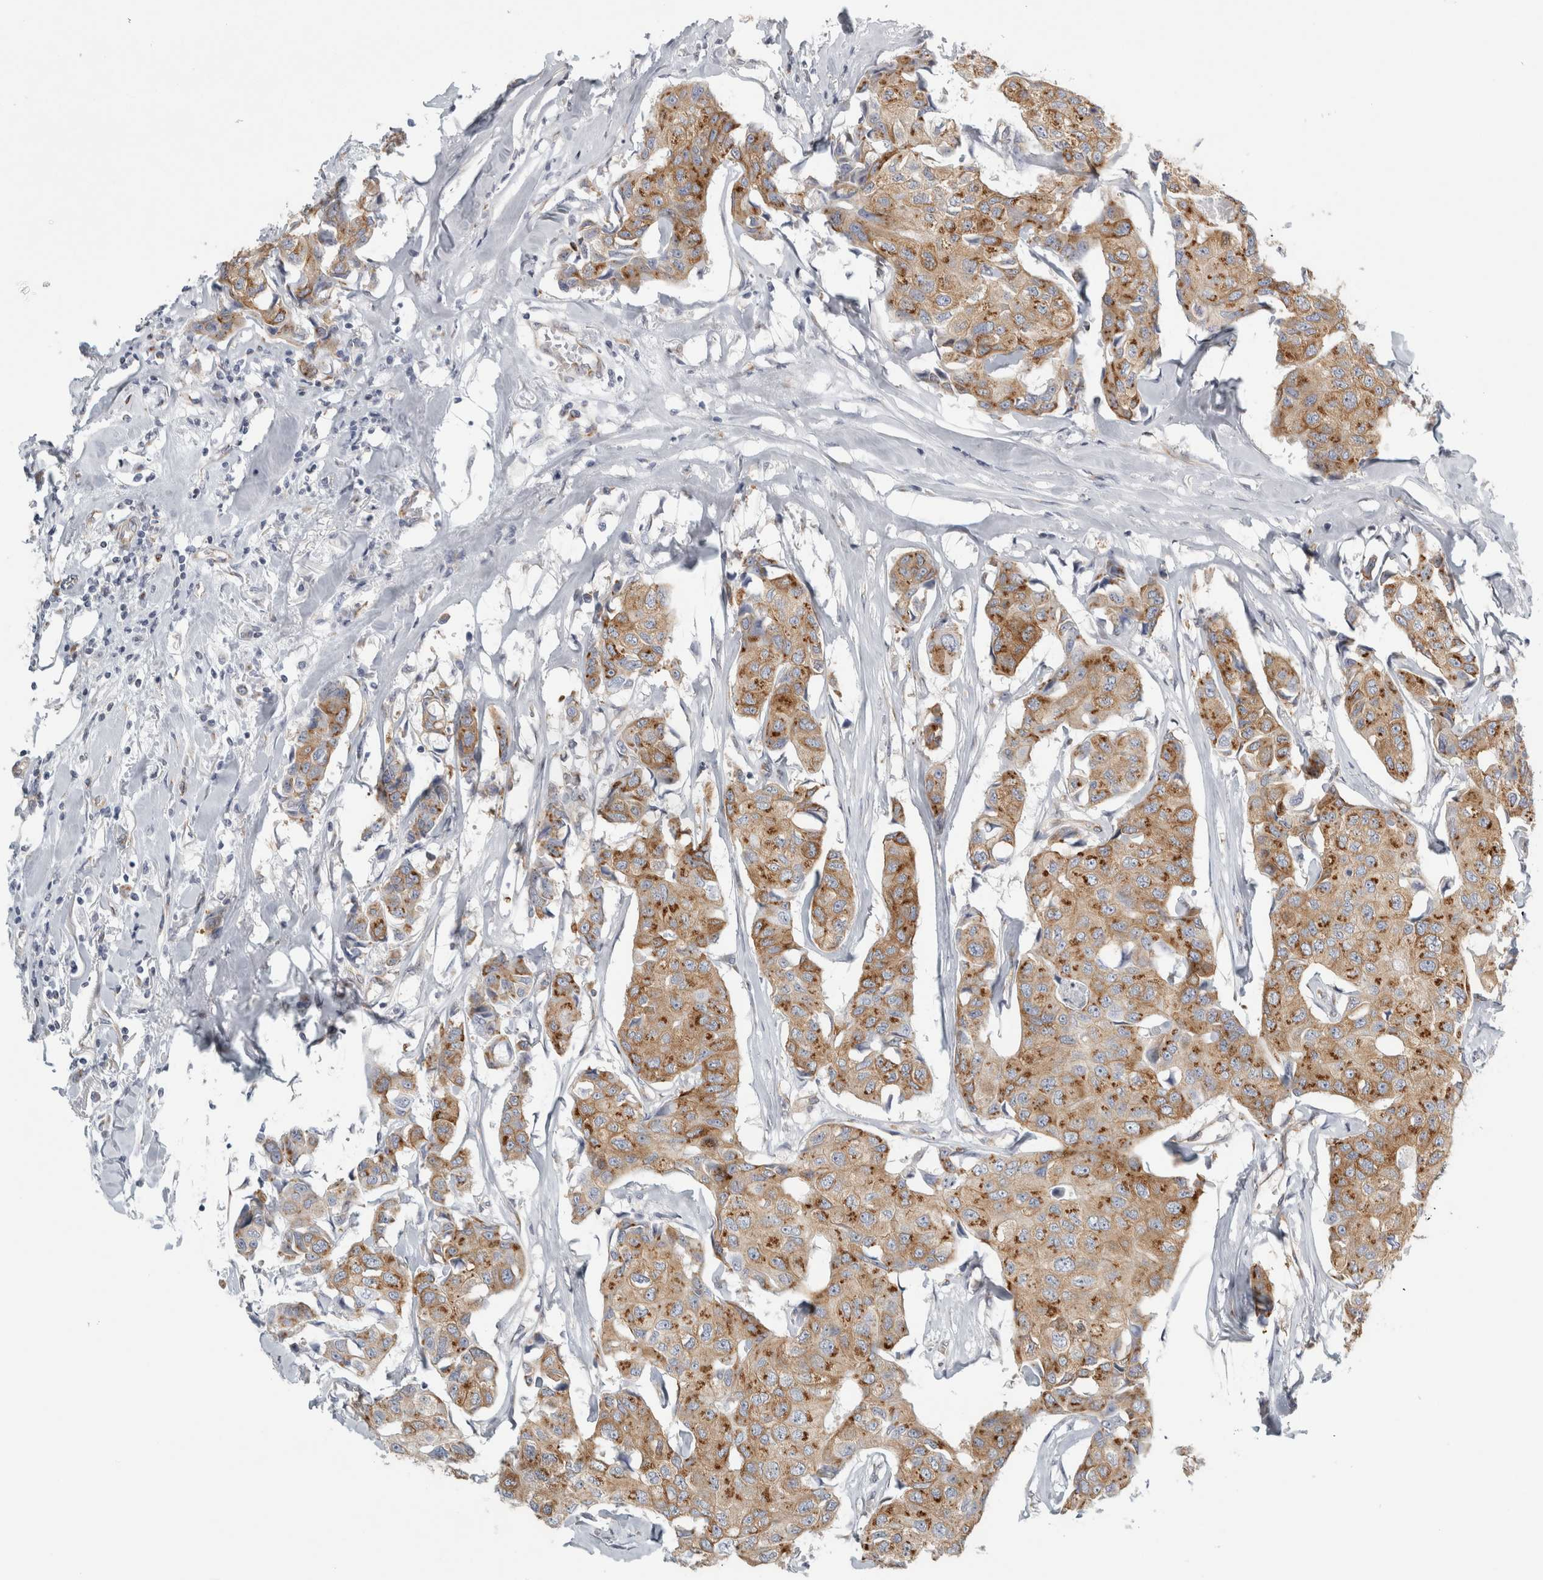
{"staining": {"intensity": "moderate", "quantity": ">75%", "location": "cytoplasmic/membranous"}, "tissue": "breast cancer", "cell_type": "Tumor cells", "image_type": "cancer", "snomed": [{"axis": "morphology", "description": "Duct carcinoma"}, {"axis": "topography", "description": "Breast"}], "caption": "Breast cancer (invasive ductal carcinoma) stained with DAB IHC shows medium levels of moderate cytoplasmic/membranous positivity in approximately >75% of tumor cells.", "gene": "PEX6", "patient": {"sex": "female", "age": 80}}